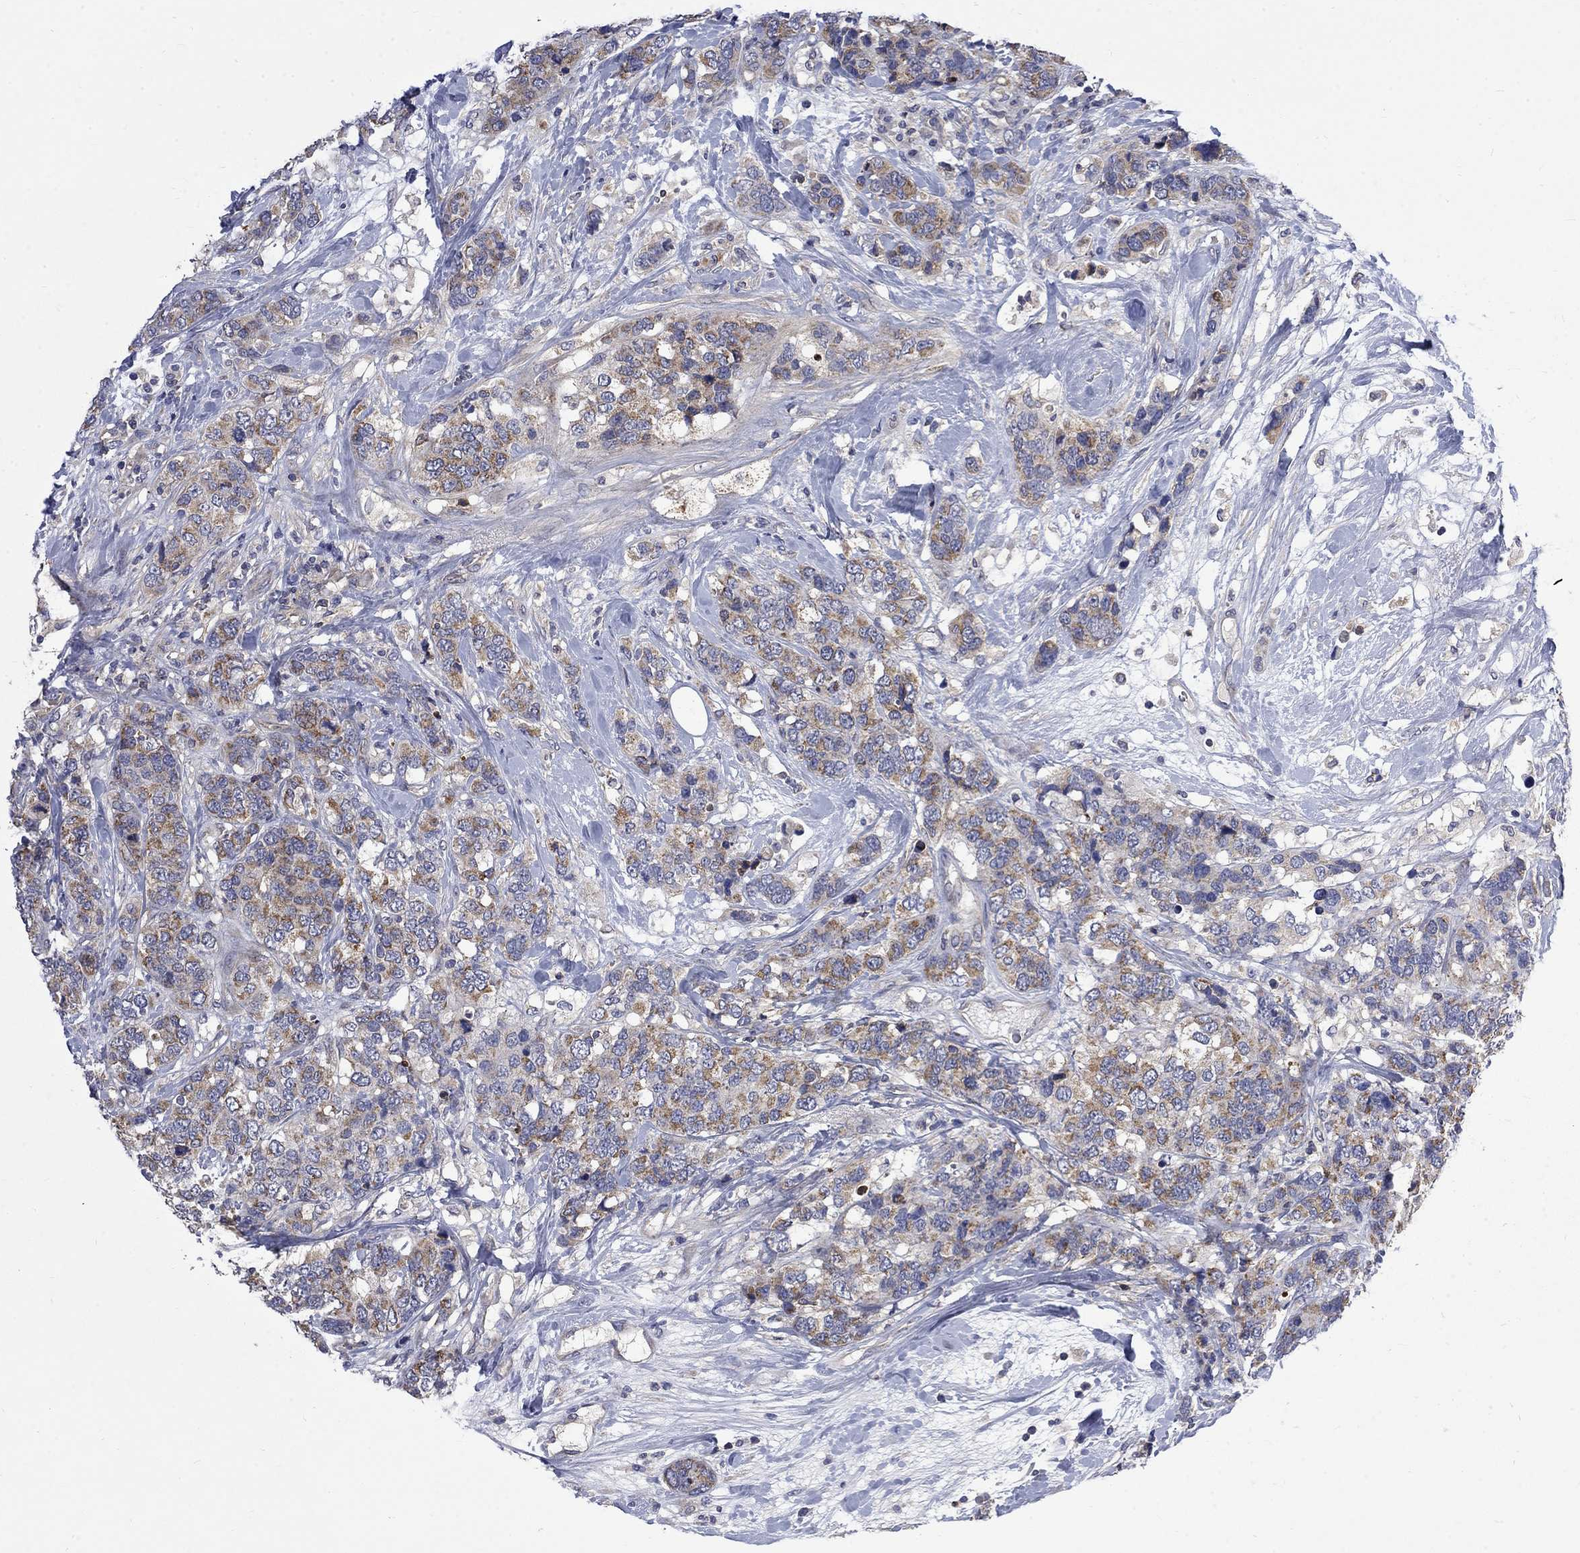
{"staining": {"intensity": "moderate", "quantity": "25%-75%", "location": "cytoplasmic/membranous"}, "tissue": "breast cancer", "cell_type": "Tumor cells", "image_type": "cancer", "snomed": [{"axis": "morphology", "description": "Lobular carcinoma"}, {"axis": "topography", "description": "Breast"}], "caption": "A medium amount of moderate cytoplasmic/membranous staining is identified in approximately 25%-75% of tumor cells in lobular carcinoma (breast) tissue.", "gene": "HSPA12A", "patient": {"sex": "female", "age": 59}}